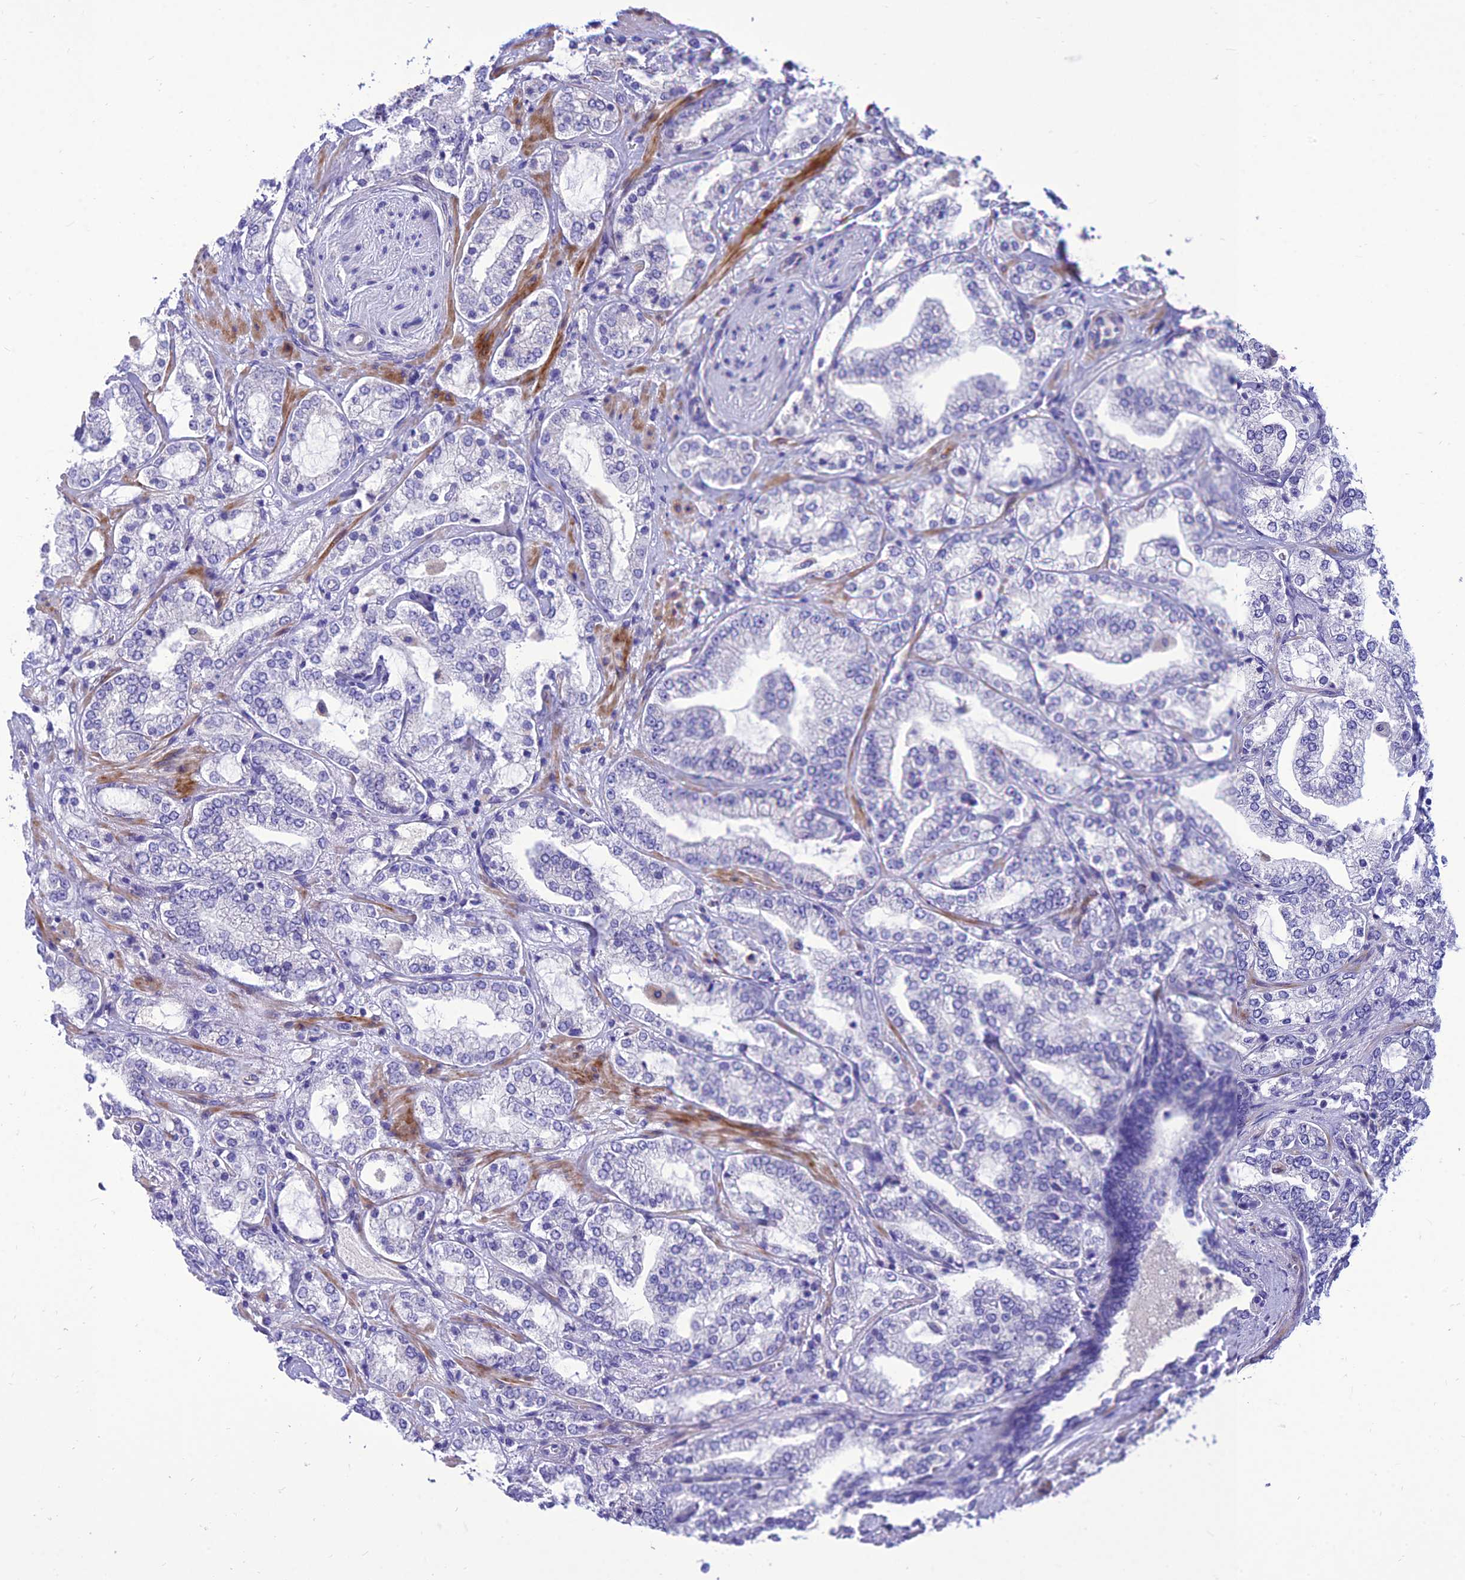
{"staining": {"intensity": "negative", "quantity": "none", "location": "none"}, "tissue": "prostate cancer", "cell_type": "Tumor cells", "image_type": "cancer", "snomed": [{"axis": "morphology", "description": "Adenocarcinoma, High grade"}, {"axis": "topography", "description": "Prostate"}], "caption": "IHC photomicrograph of human prostate high-grade adenocarcinoma stained for a protein (brown), which exhibits no staining in tumor cells.", "gene": "TEKT3", "patient": {"sex": "male", "age": 64}}